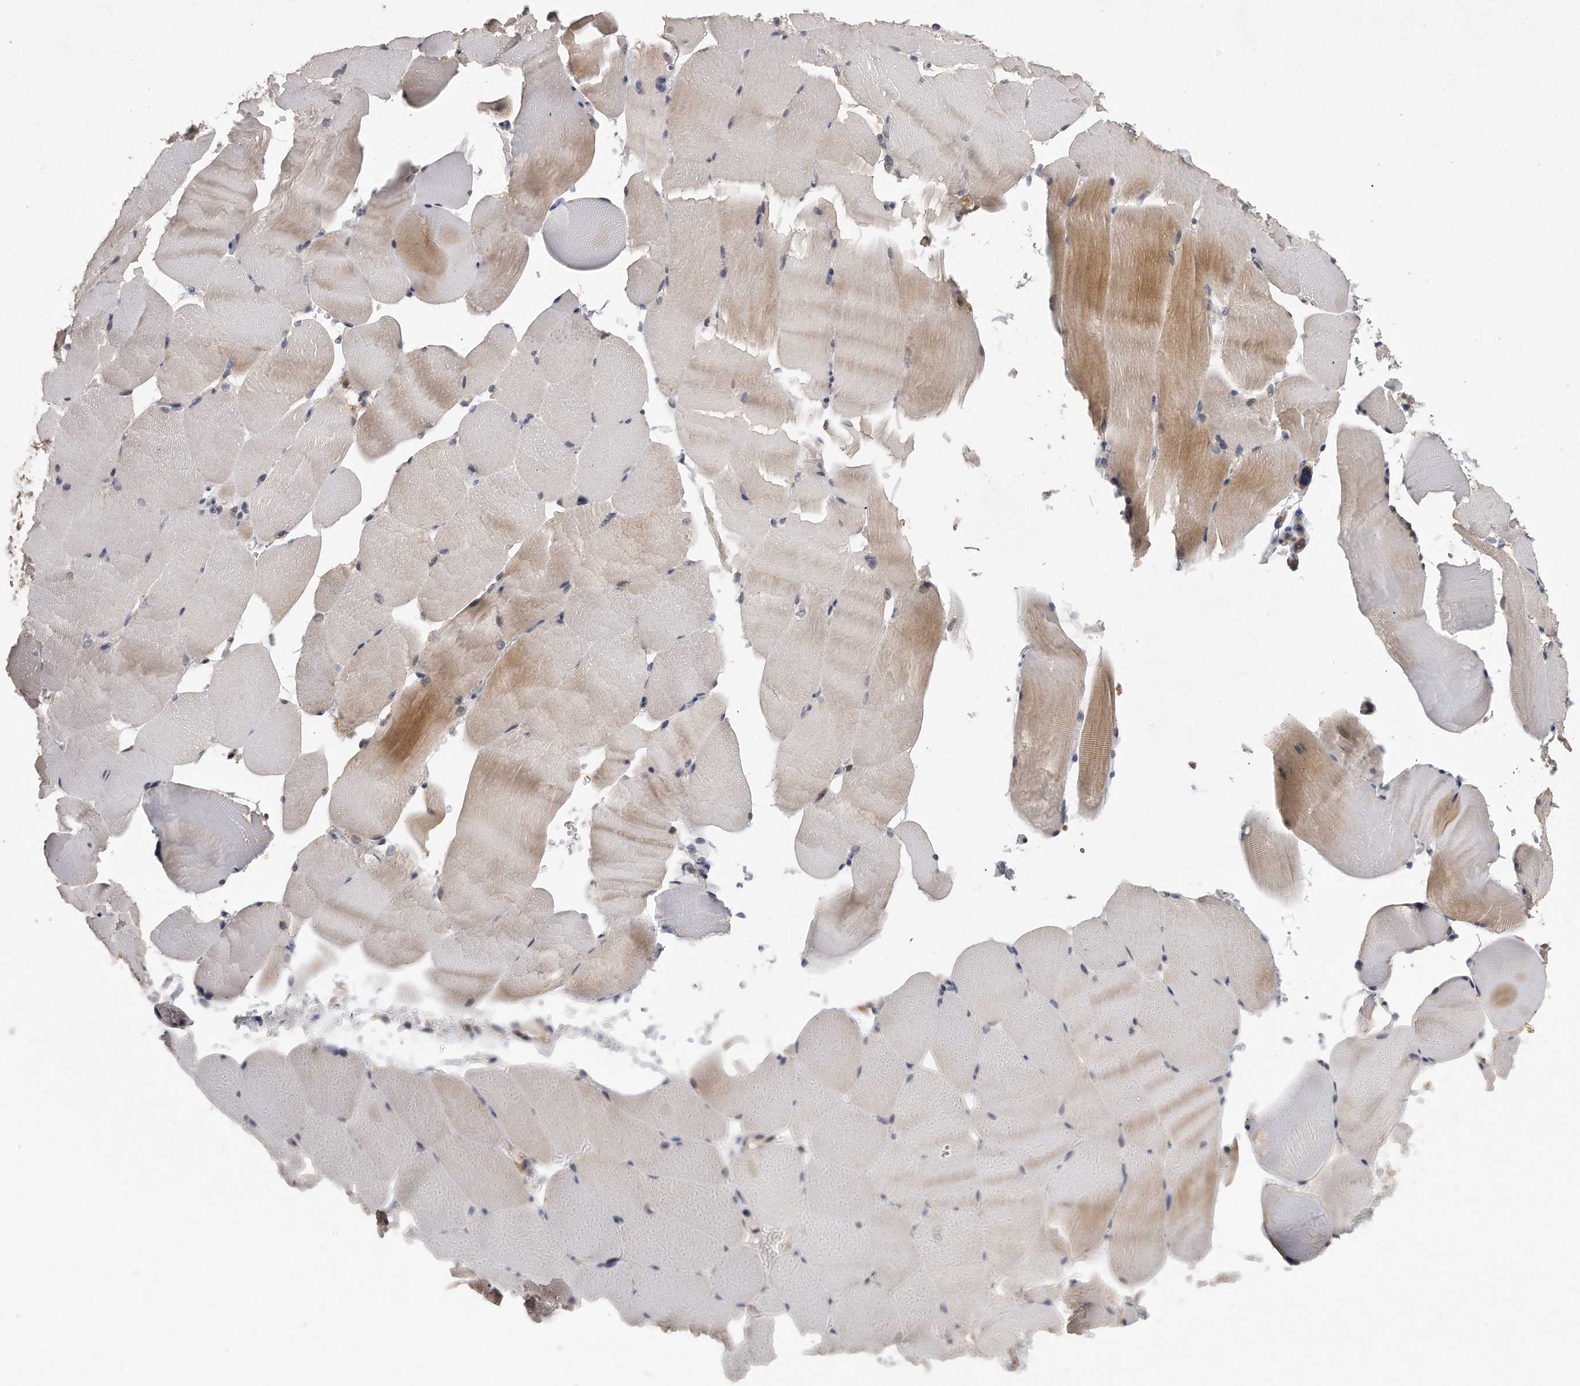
{"staining": {"intensity": "moderate", "quantity": "<25%", "location": "cytoplasmic/membranous"}, "tissue": "skeletal muscle", "cell_type": "Myocytes", "image_type": "normal", "snomed": [{"axis": "morphology", "description": "Normal tissue, NOS"}, {"axis": "topography", "description": "Skeletal muscle"}, {"axis": "topography", "description": "Parathyroid gland"}], "caption": "Immunohistochemical staining of unremarkable skeletal muscle demonstrates moderate cytoplasmic/membranous protein staining in about <25% of myocytes.", "gene": "EIF3I", "patient": {"sex": "female", "age": 37}}